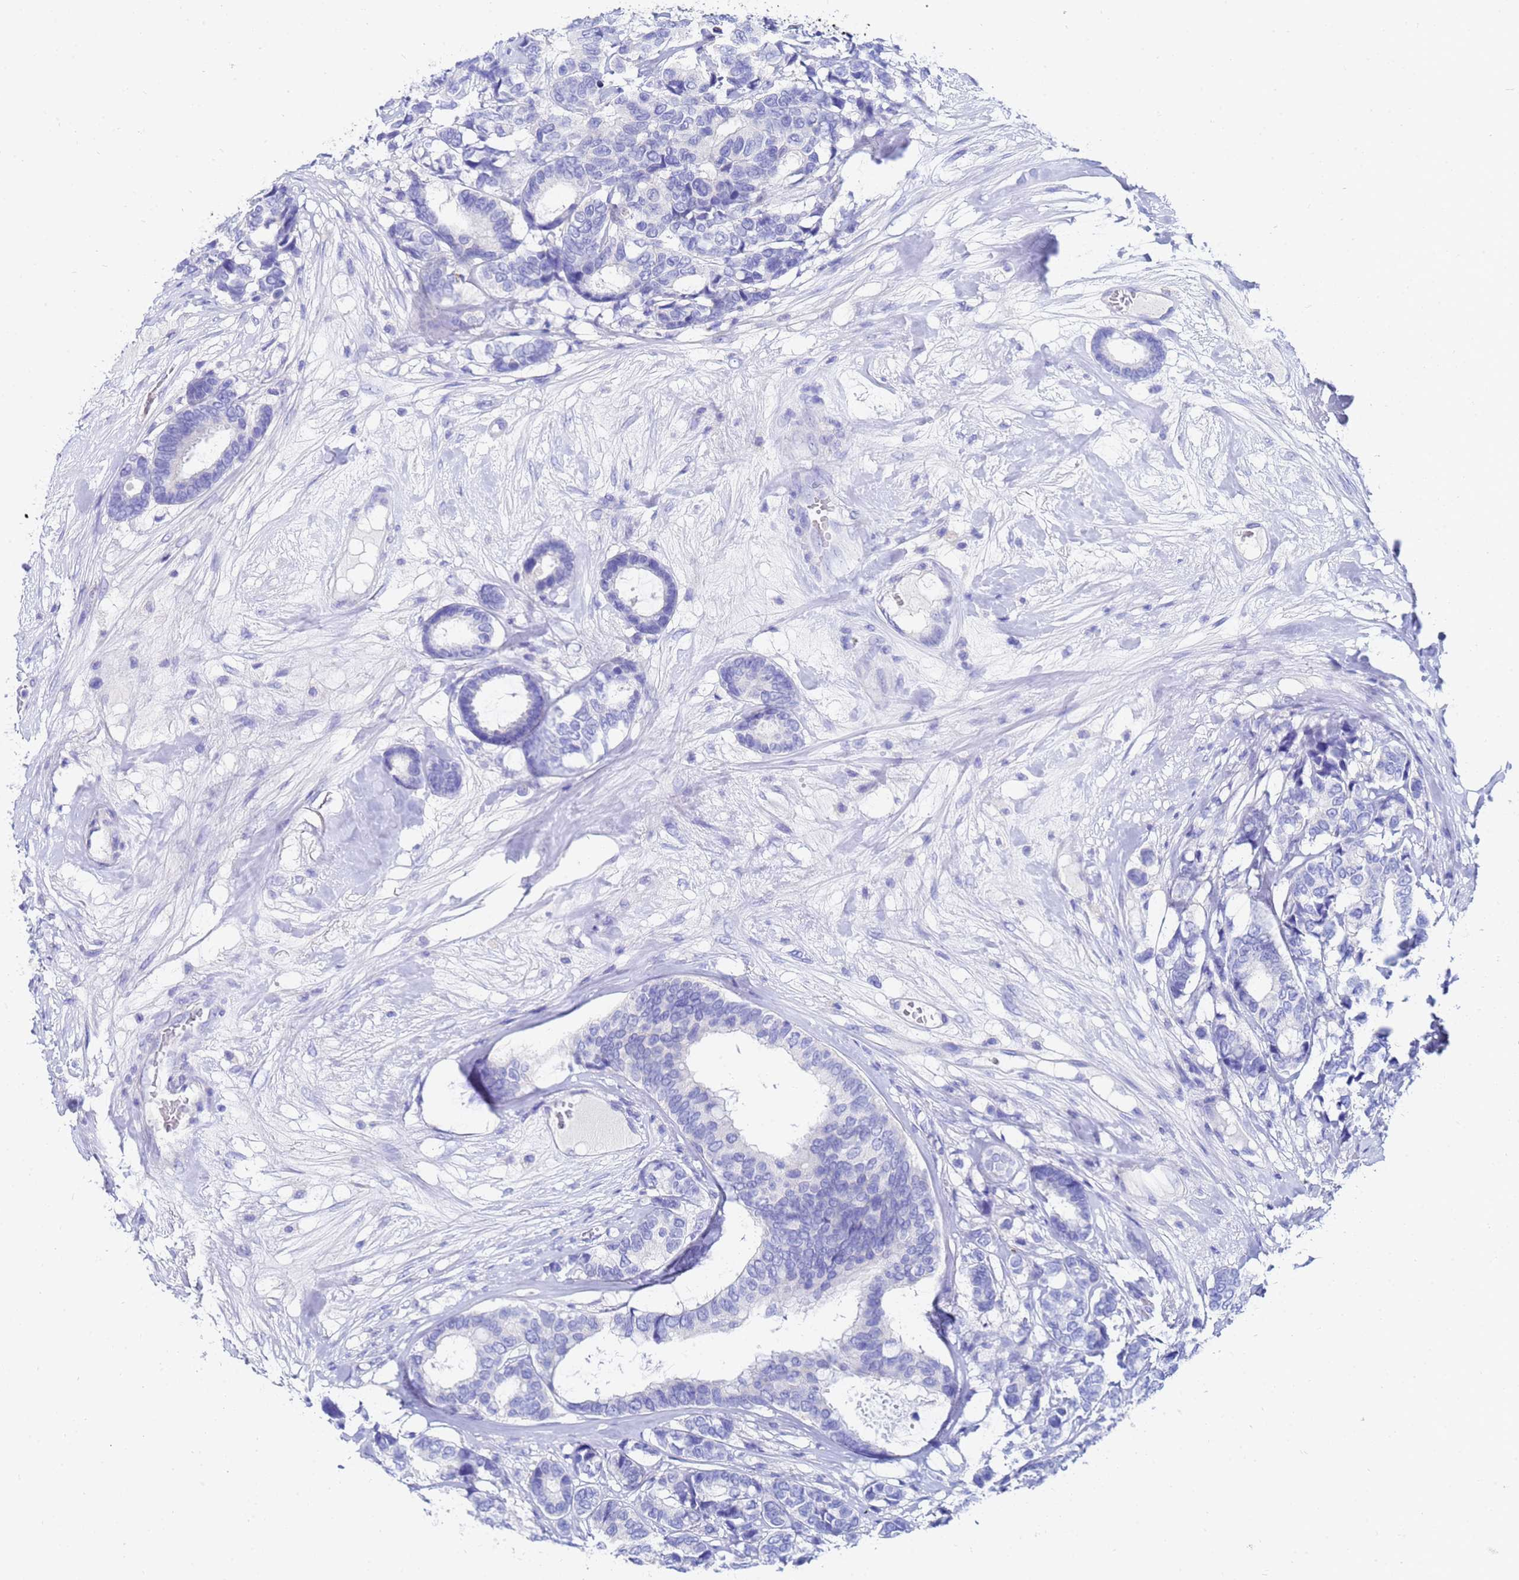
{"staining": {"intensity": "negative", "quantity": "none", "location": "none"}, "tissue": "breast cancer", "cell_type": "Tumor cells", "image_type": "cancer", "snomed": [{"axis": "morphology", "description": "Duct carcinoma"}, {"axis": "topography", "description": "Breast"}], "caption": "The histopathology image reveals no staining of tumor cells in invasive ductal carcinoma (breast).", "gene": "C2orf72", "patient": {"sex": "female", "age": 87}}